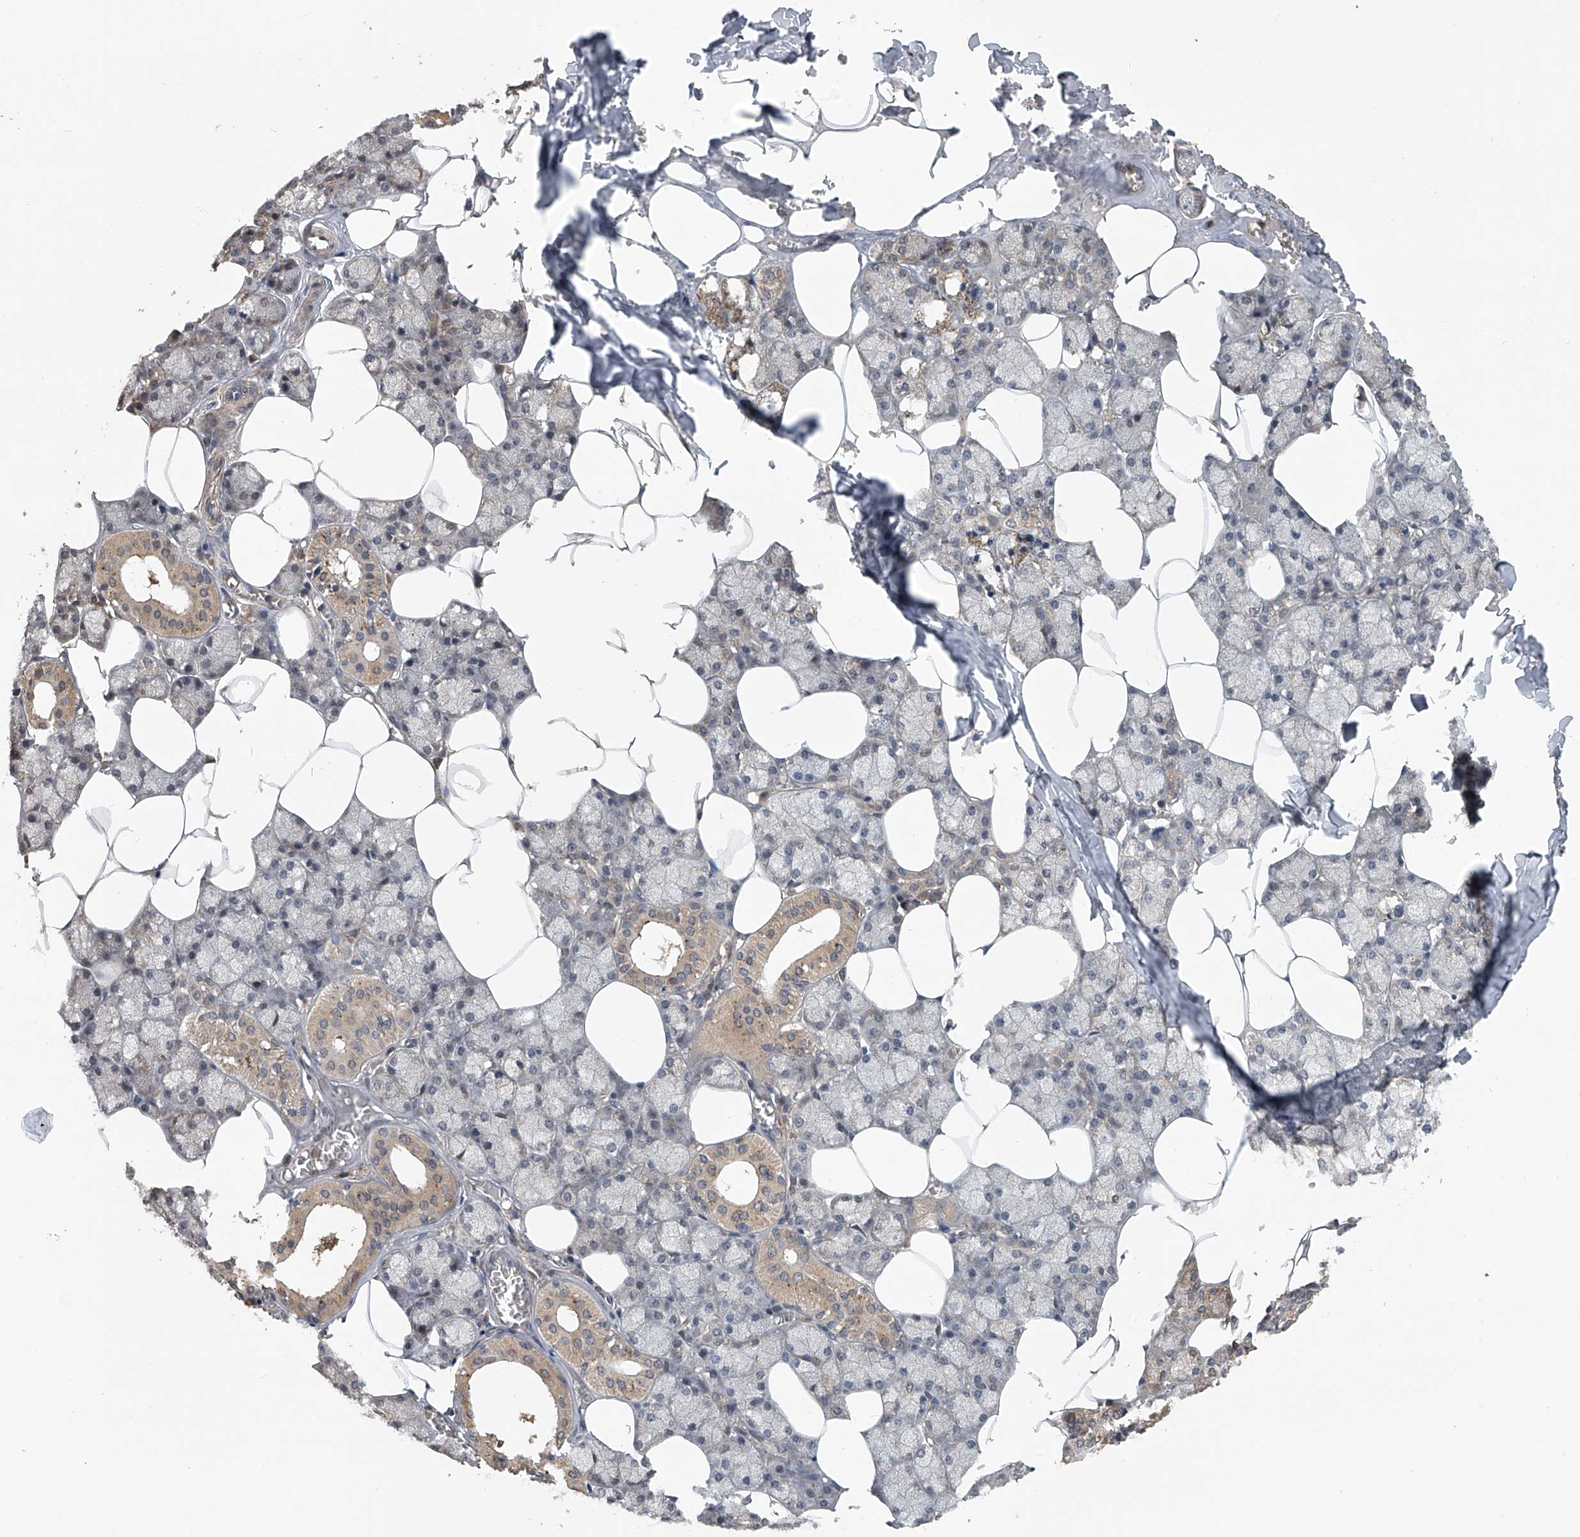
{"staining": {"intensity": "moderate", "quantity": "25%-75%", "location": "cytoplasmic/membranous"}, "tissue": "salivary gland", "cell_type": "Glandular cells", "image_type": "normal", "snomed": [{"axis": "morphology", "description": "Normal tissue, NOS"}, {"axis": "topography", "description": "Salivary gland"}], "caption": "High-power microscopy captured an immunohistochemistry histopathology image of normal salivary gland, revealing moderate cytoplasmic/membranous expression in approximately 25%-75% of glandular cells. (DAB IHC with brightfield microscopy, high magnification).", "gene": "GEMIN8", "patient": {"sex": "male", "age": 62}}